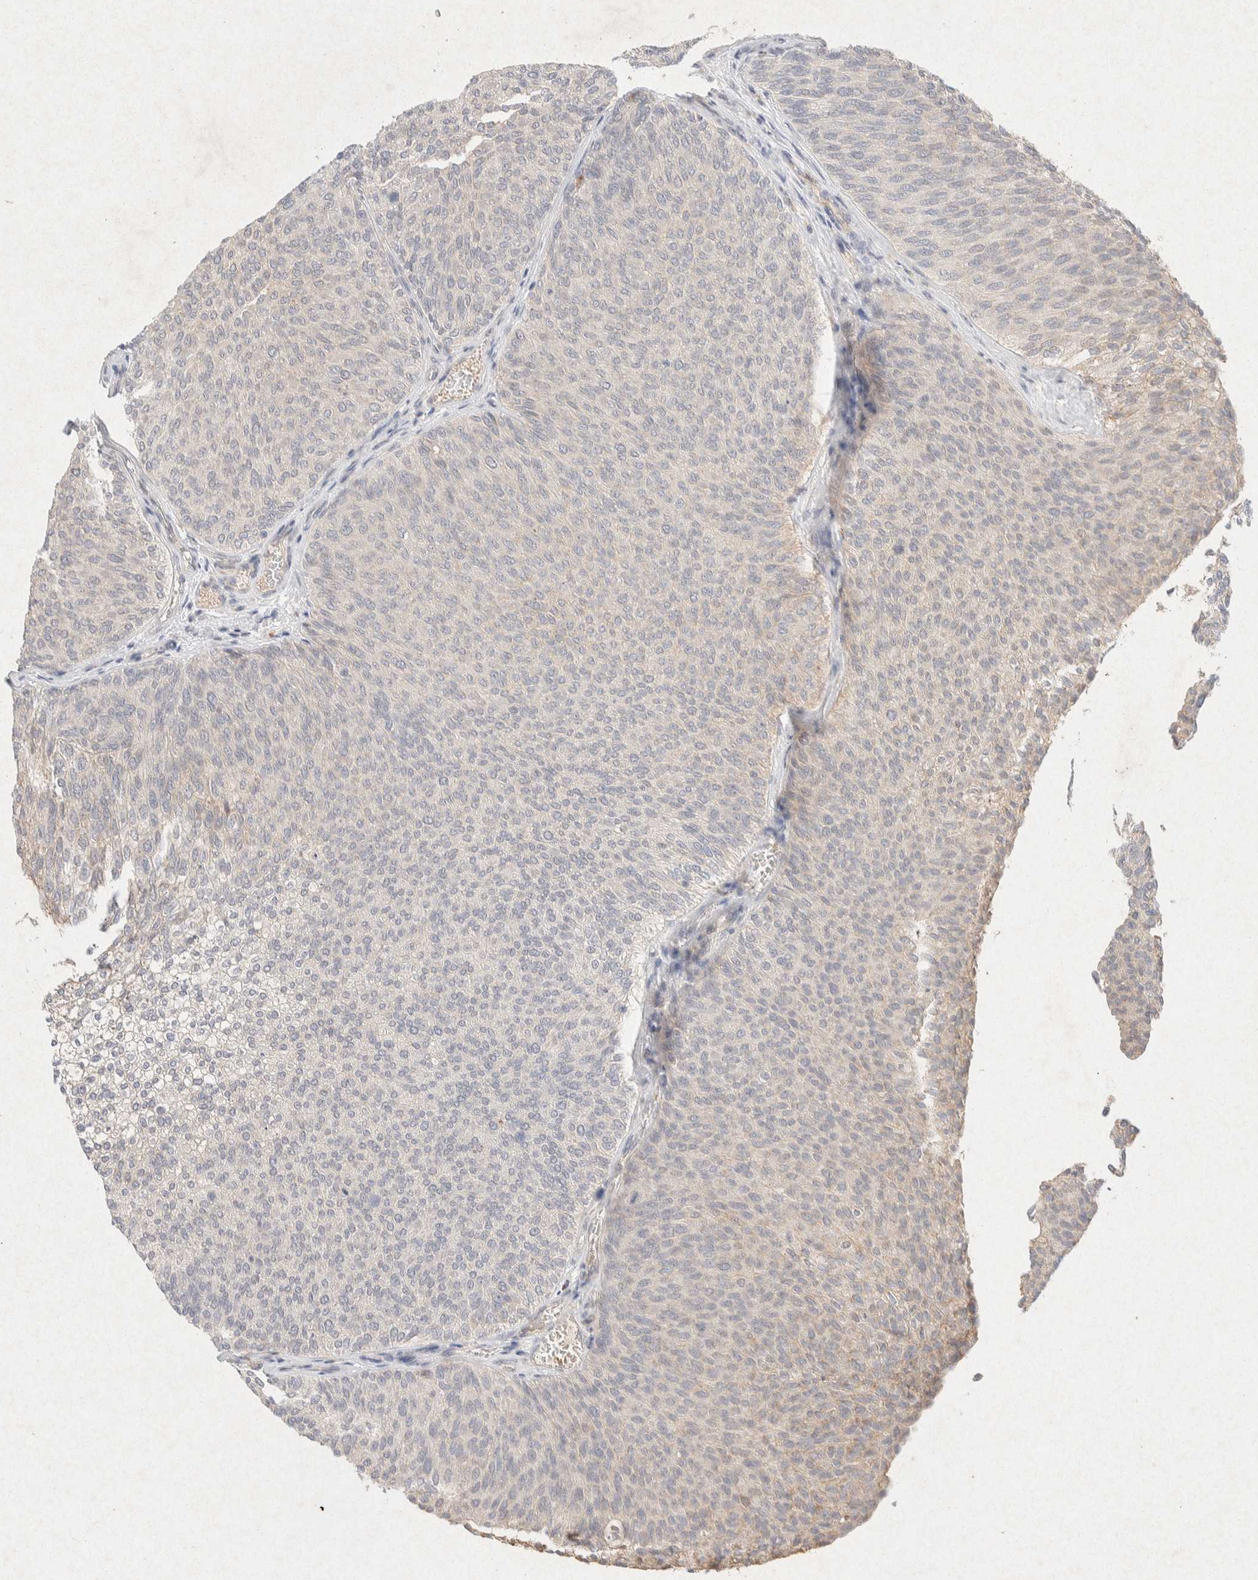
{"staining": {"intensity": "negative", "quantity": "none", "location": "none"}, "tissue": "urothelial cancer", "cell_type": "Tumor cells", "image_type": "cancer", "snomed": [{"axis": "morphology", "description": "Urothelial carcinoma, Low grade"}, {"axis": "topography", "description": "Urinary bladder"}], "caption": "DAB (3,3'-diaminobenzidine) immunohistochemical staining of low-grade urothelial carcinoma displays no significant staining in tumor cells.", "gene": "GNAI1", "patient": {"sex": "female", "age": 79}}